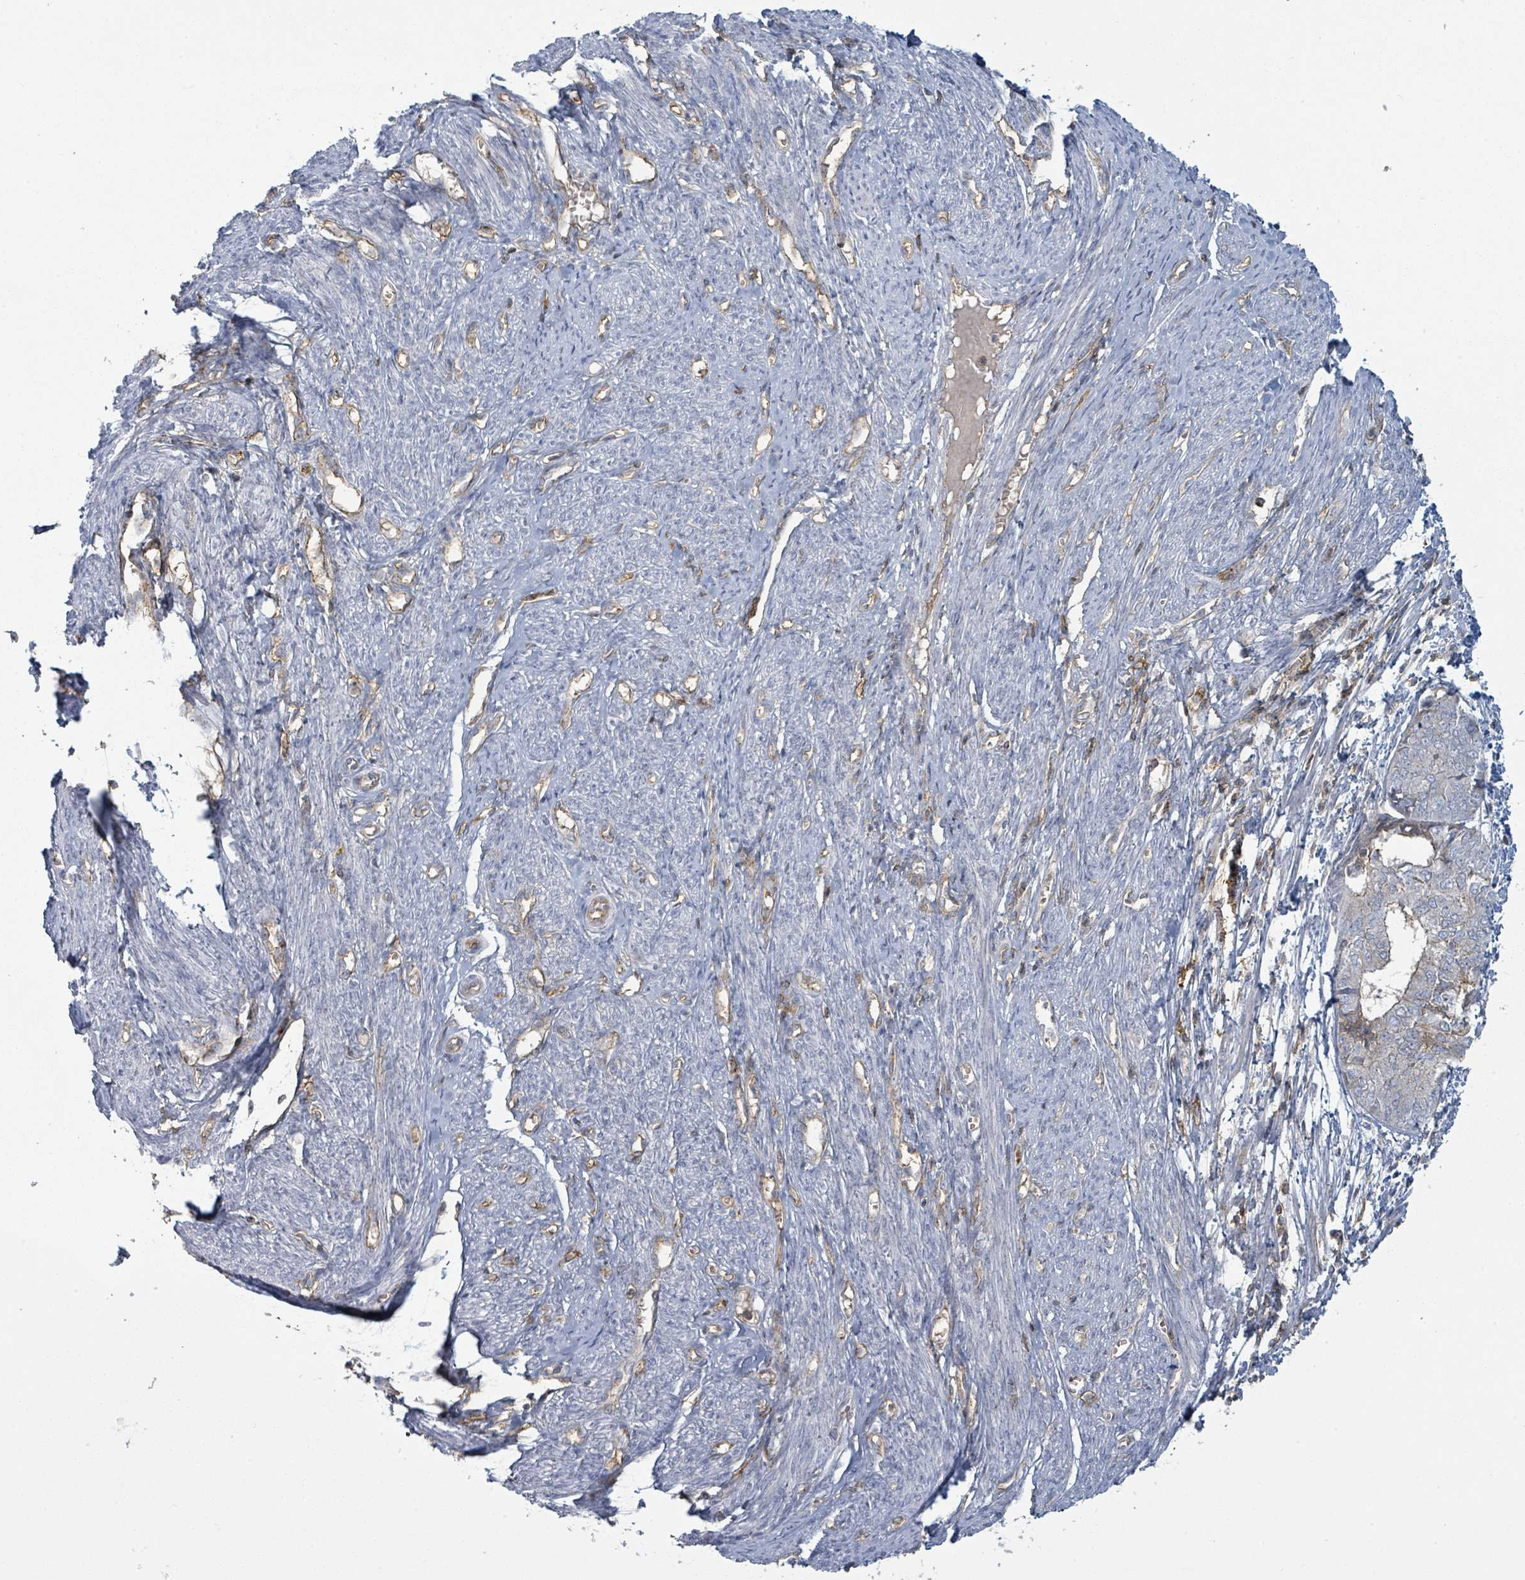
{"staining": {"intensity": "moderate", "quantity": "<25%", "location": "cytoplasmic/membranous"}, "tissue": "endometrial cancer", "cell_type": "Tumor cells", "image_type": "cancer", "snomed": [{"axis": "morphology", "description": "Adenocarcinoma, NOS"}, {"axis": "topography", "description": "Endometrium"}], "caption": "Immunohistochemistry (IHC) photomicrograph of endometrial cancer (adenocarcinoma) stained for a protein (brown), which shows low levels of moderate cytoplasmic/membranous positivity in approximately <25% of tumor cells.", "gene": "TNFRSF14", "patient": {"sex": "female", "age": 62}}